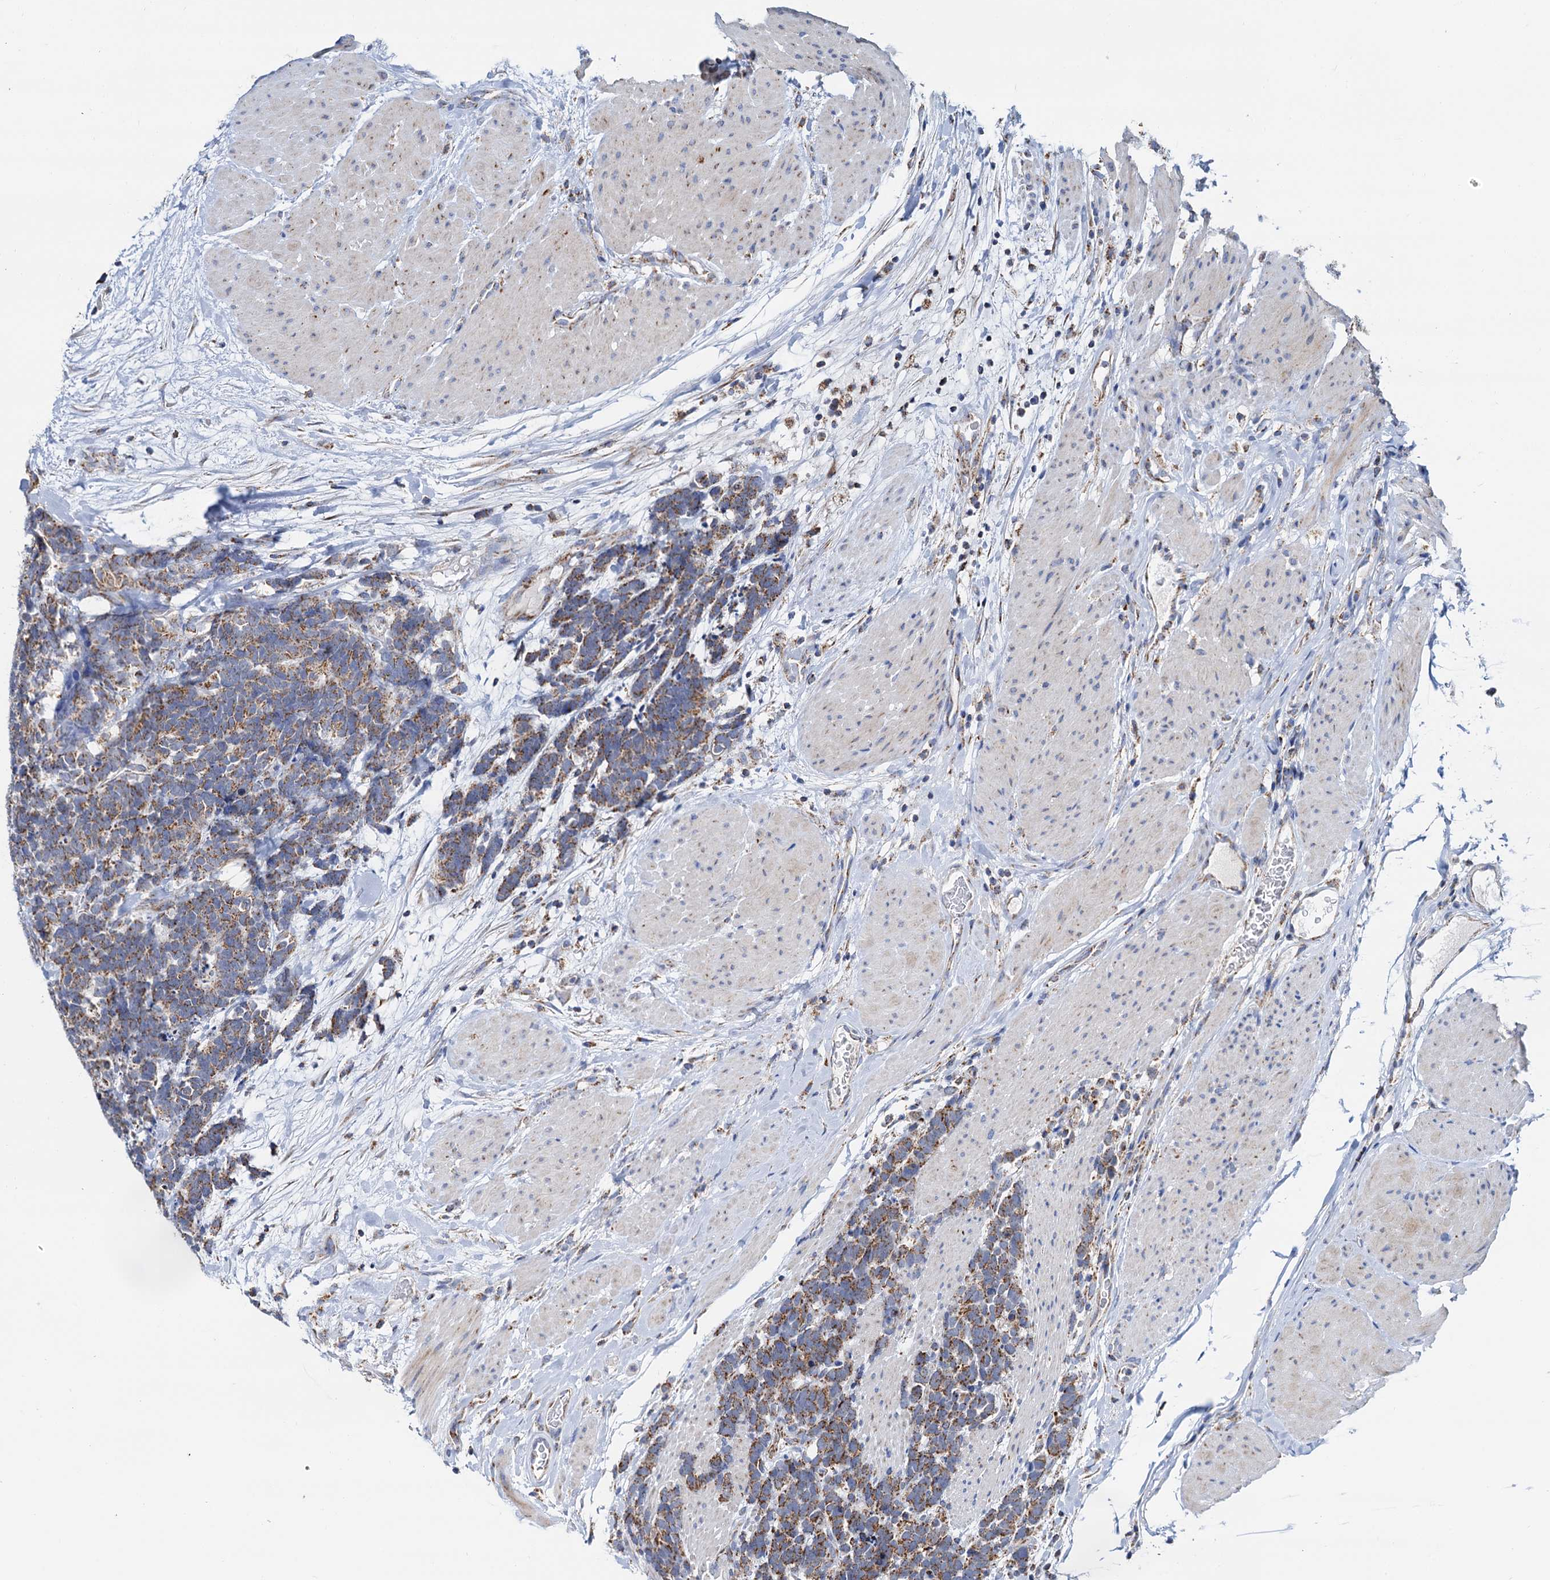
{"staining": {"intensity": "moderate", "quantity": ">75%", "location": "cytoplasmic/membranous"}, "tissue": "carcinoid", "cell_type": "Tumor cells", "image_type": "cancer", "snomed": [{"axis": "morphology", "description": "Carcinoma, NOS"}, {"axis": "morphology", "description": "Carcinoid, malignant, NOS"}, {"axis": "topography", "description": "Urinary bladder"}], "caption": "Human carcinoid stained with a protein marker exhibits moderate staining in tumor cells.", "gene": "C2CD3", "patient": {"sex": "male", "age": 57}}